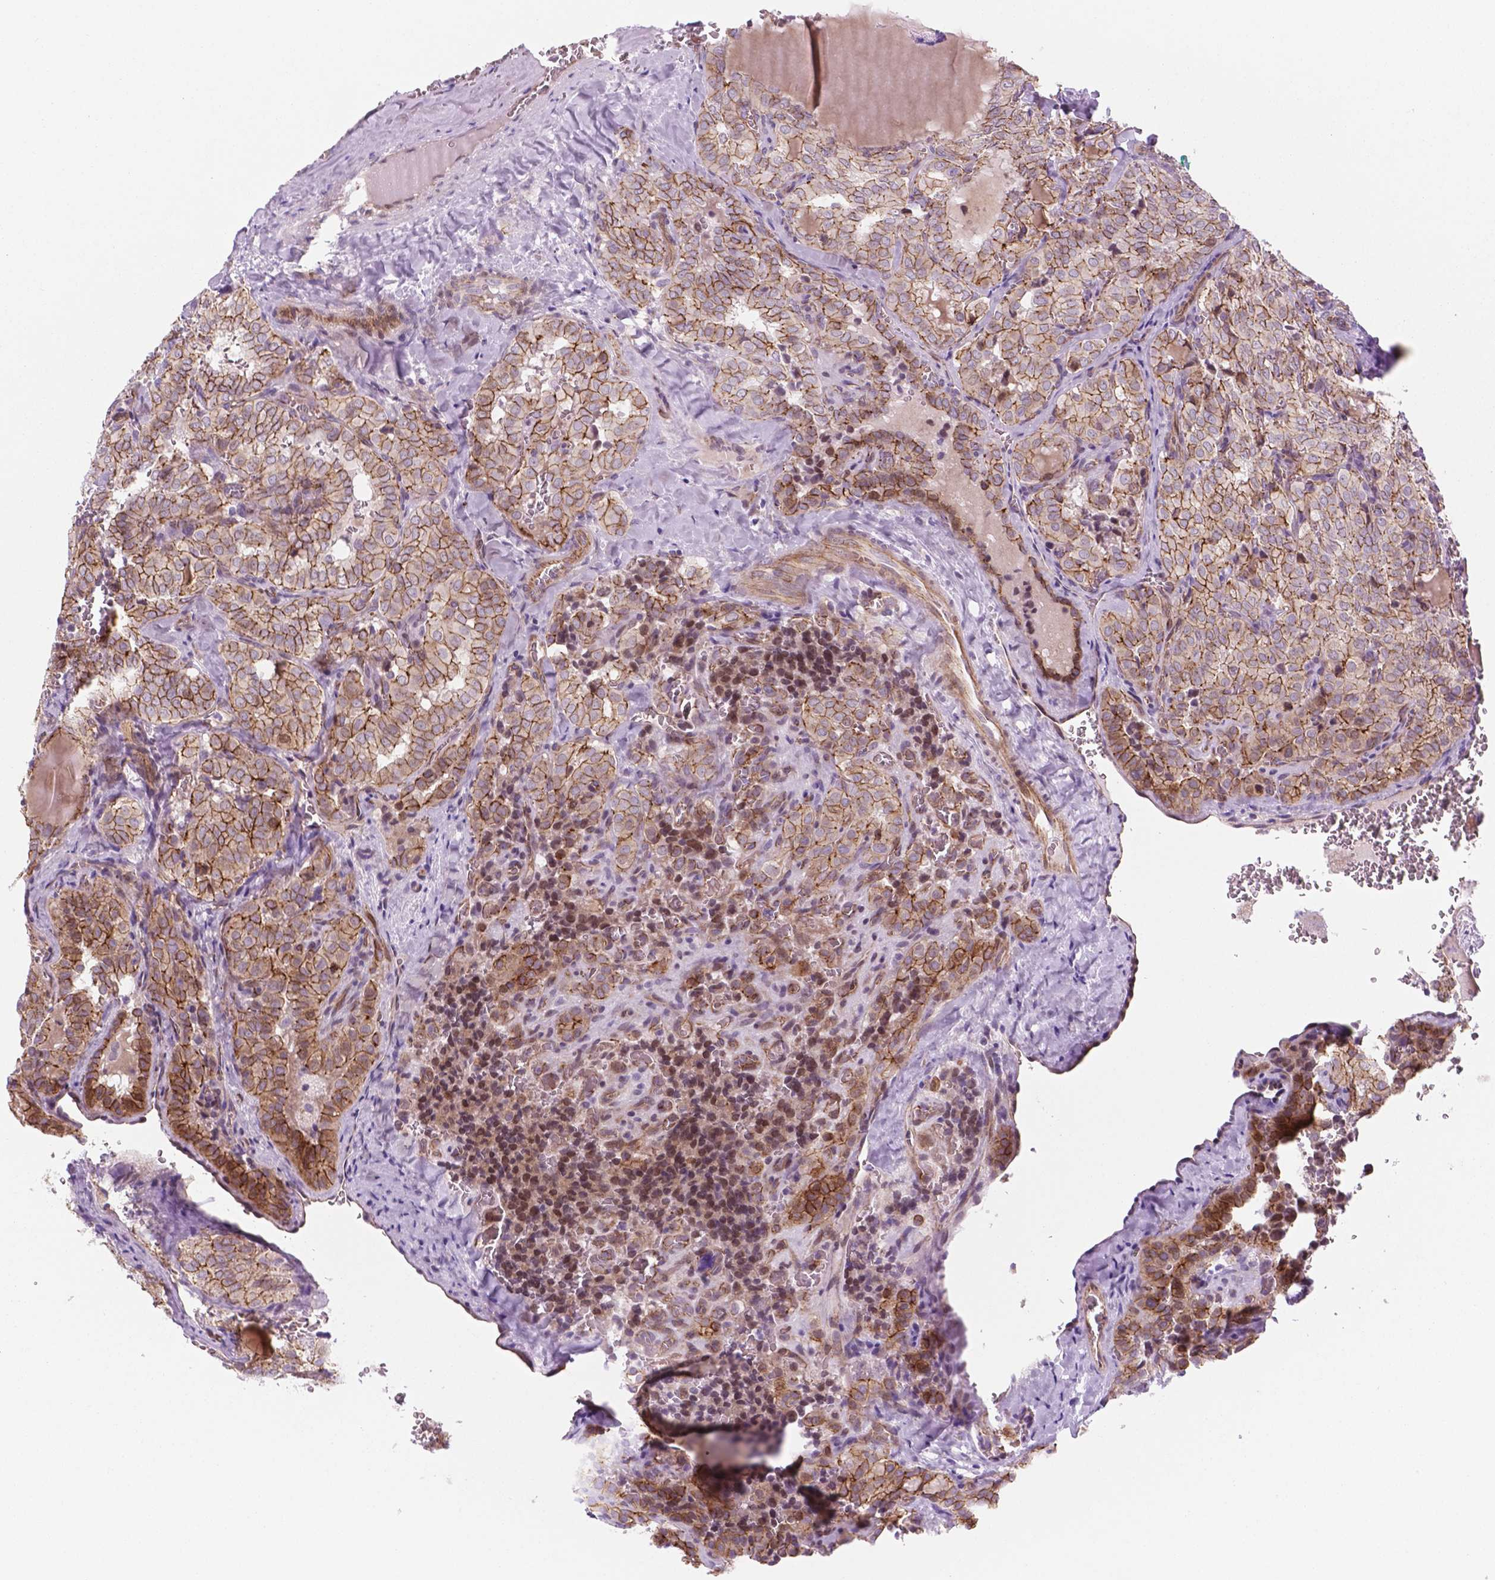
{"staining": {"intensity": "moderate", "quantity": ">75%", "location": "cytoplasmic/membranous"}, "tissue": "thyroid cancer", "cell_type": "Tumor cells", "image_type": "cancer", "snomed": [{"axis": "morphology", "description": "Papillary adenocarcinoma, NOS"}, {"axis": "topography", "description": "Thyroid gland"}], "caption": "The image shows a brown stain indicating the presence of a protein in the cytoplasmic/membranous of tumor cells in thyroid cancer (papillary adenocarcinoma).", "gene": "RND3", "patient": {"sex": "female", "age": 41}}